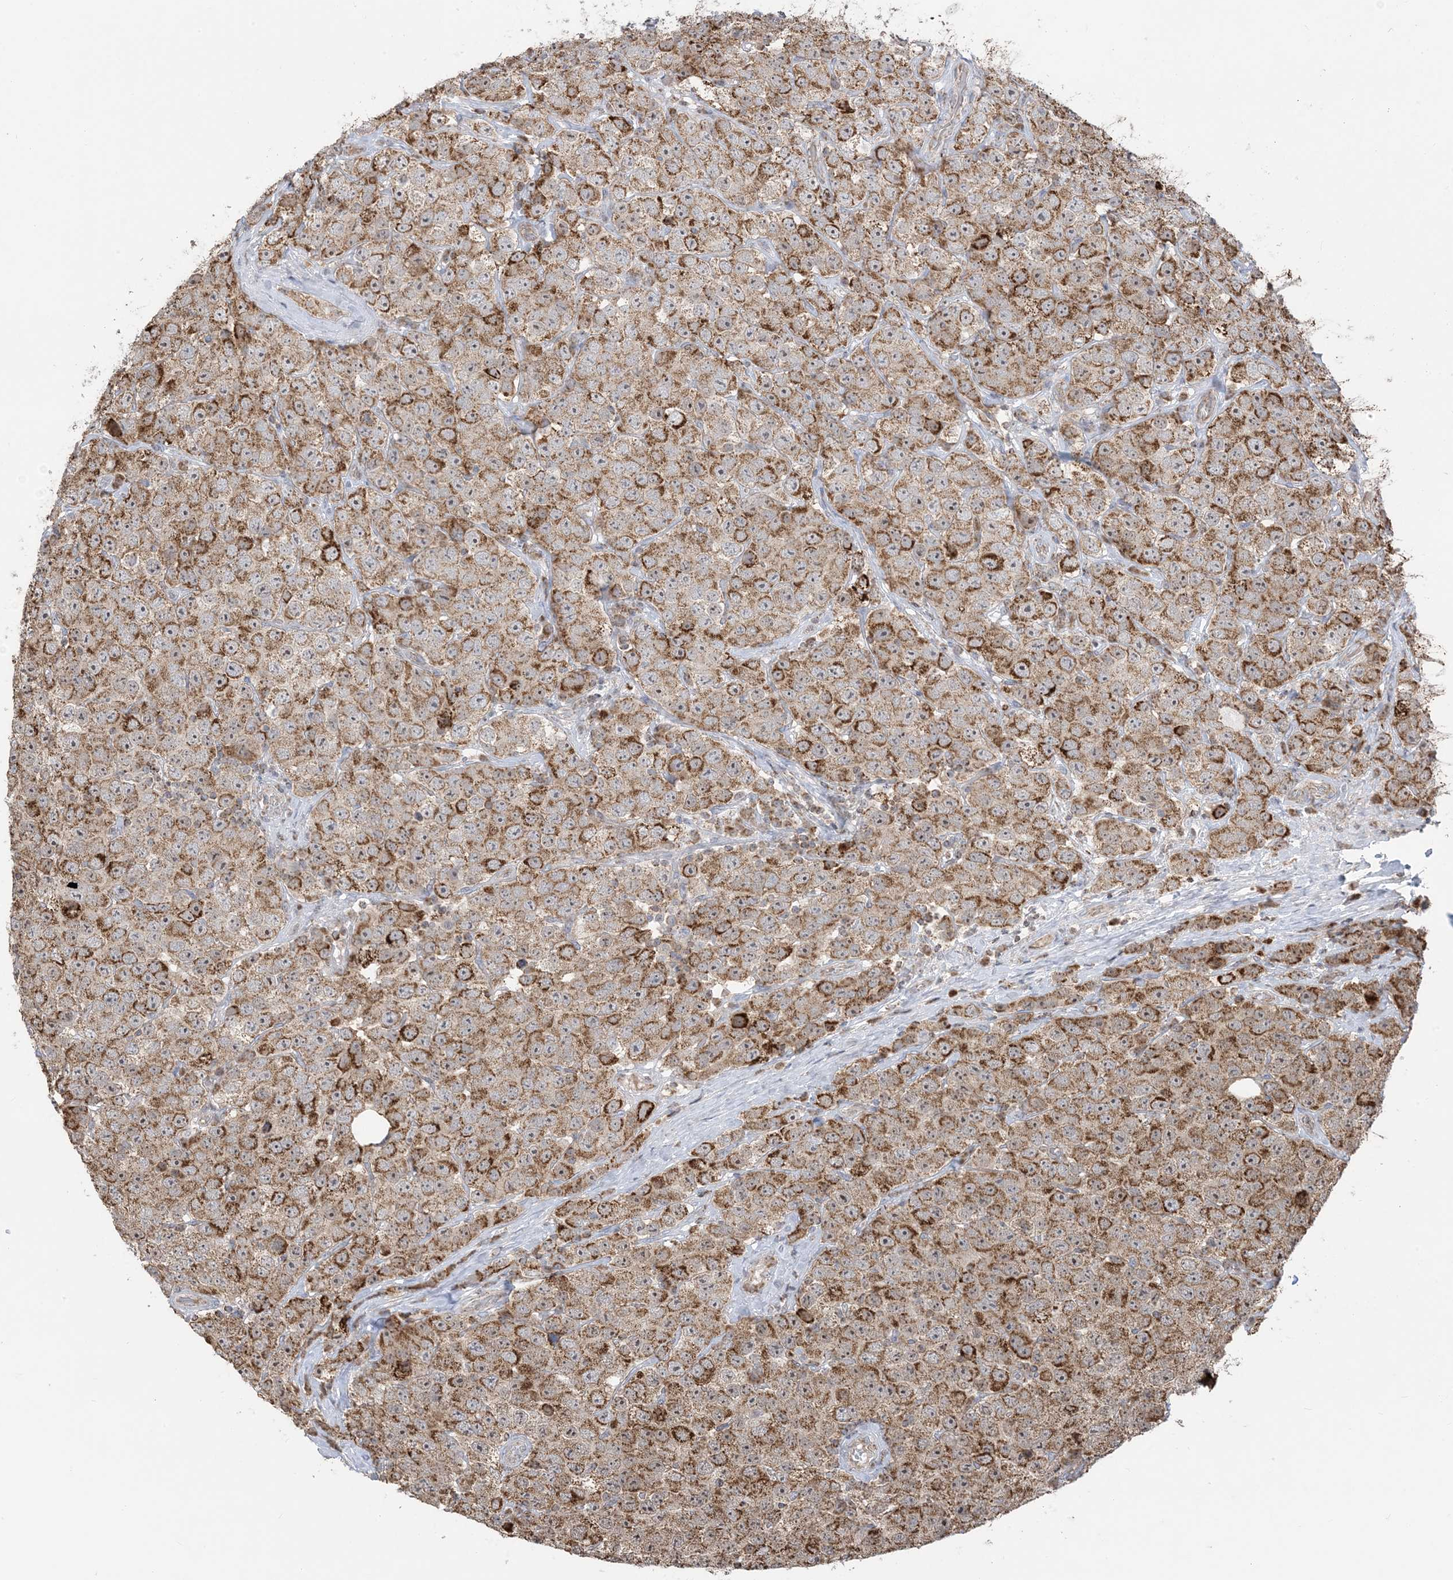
{"staining": {"intensity": "moderate", "quantity": ">75%", "location": "cytoplasmic/membranous"}, "tissue": "testis cancer", "cell_type": "Tumor cells", "image_type": "cancer", "snomed": [{"axis": "morphology", "description": "Seminoma, NOS"}, {"axis": "topography", "description": "Testis"}], "caption": "Moderate cytoplasmic/membranous protein staining is appreciated in approximately >75% of tumor cells in testis seminoma. The protein is shown in brown color, while the nuclei are stained blue.", "gene": "MAPKBP1", "patient": {"sex": "male", "age": 28}}